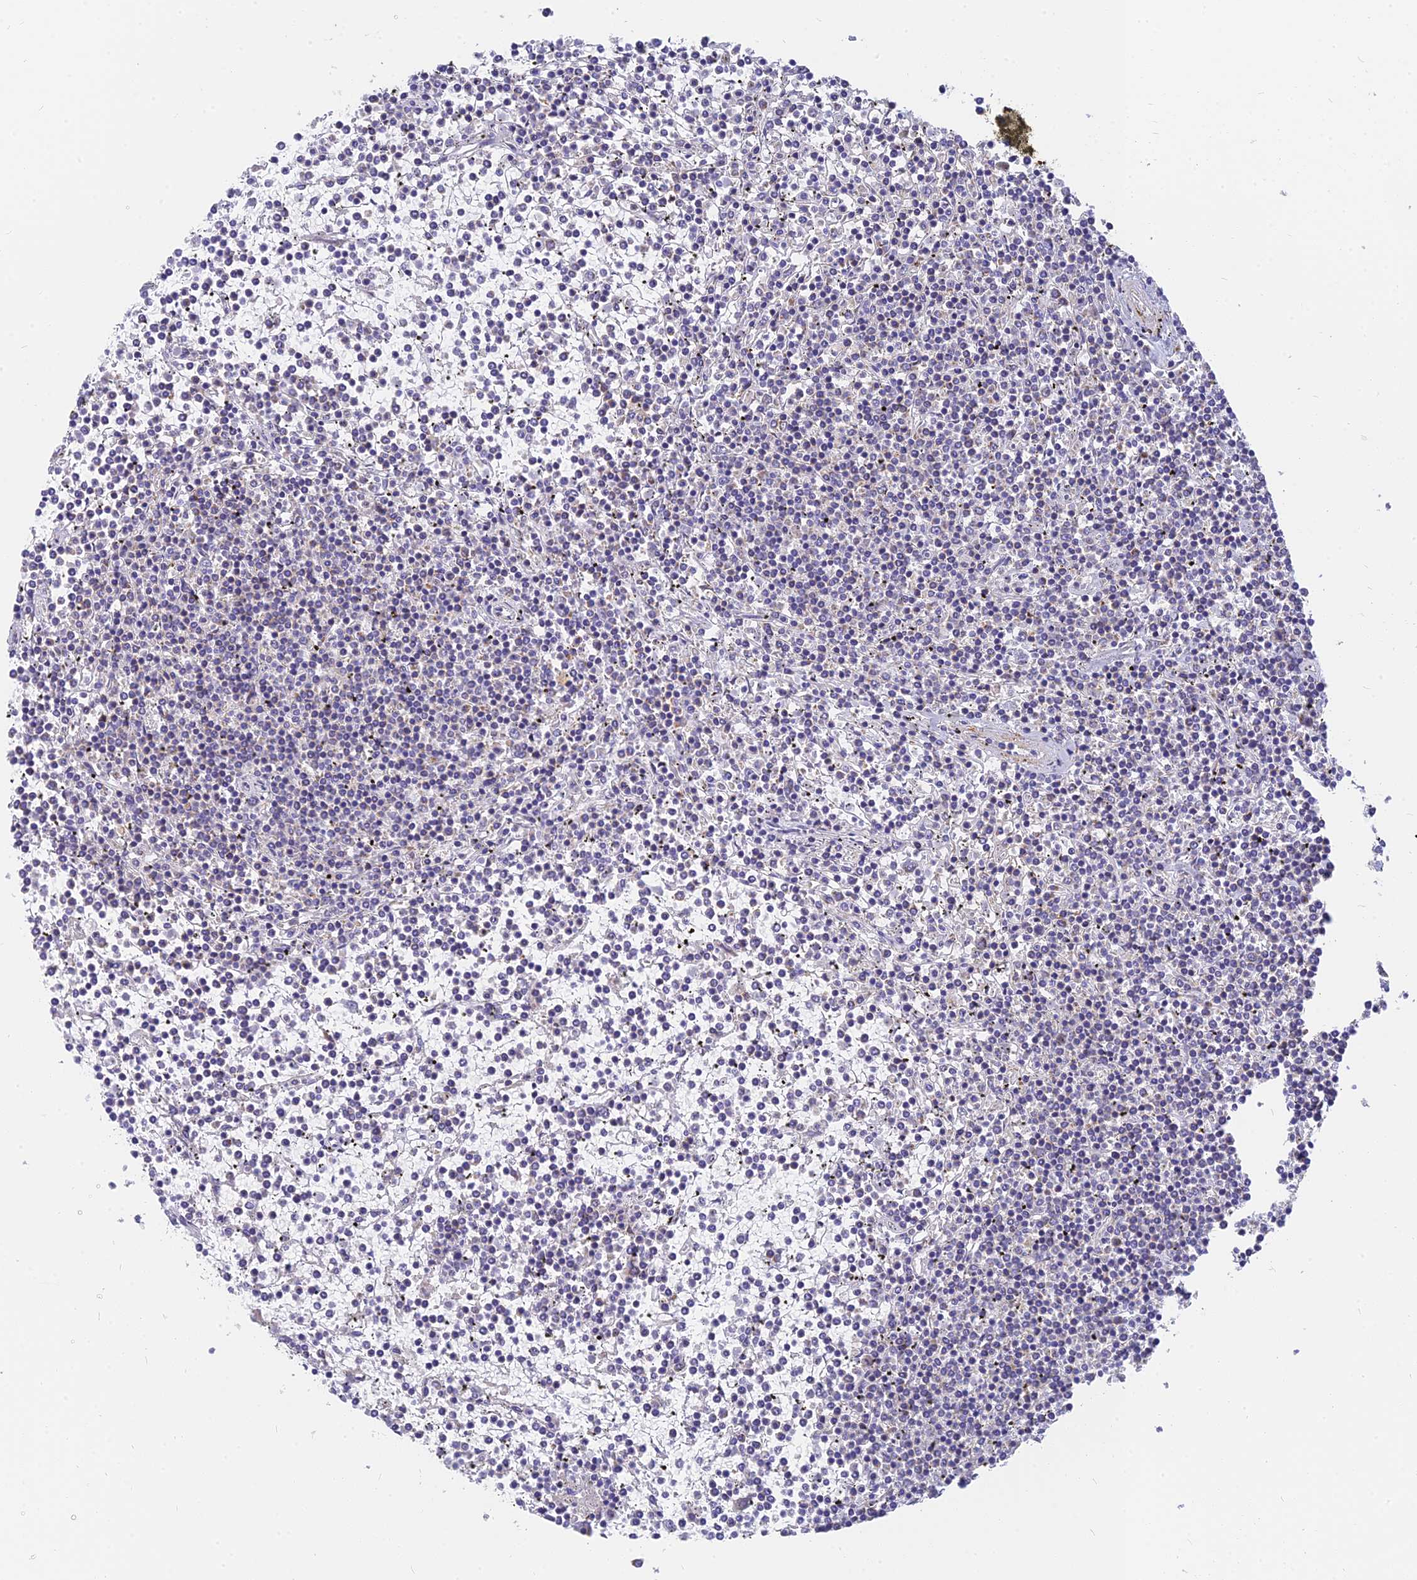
{"staining": {"intensity": "negative", "quantity": "none", "location": "none"}, "tissue": "lymphoma", "cell_type": "Tumor cells", "image_type": "cancer", "snomed": [{"axis": "morphology", "description": "Malignant lymphoma, non-Hodgkin's type, Low grade"}, {"axis": "topography", "description": "Spleen"}], "caption": "There is no significant staining in tumor cells of lymphoma. (IHC, brightfield microscopy, high magnification).", "gene": "MRPL15", "patient": {"sex": "female", "age": 19}}